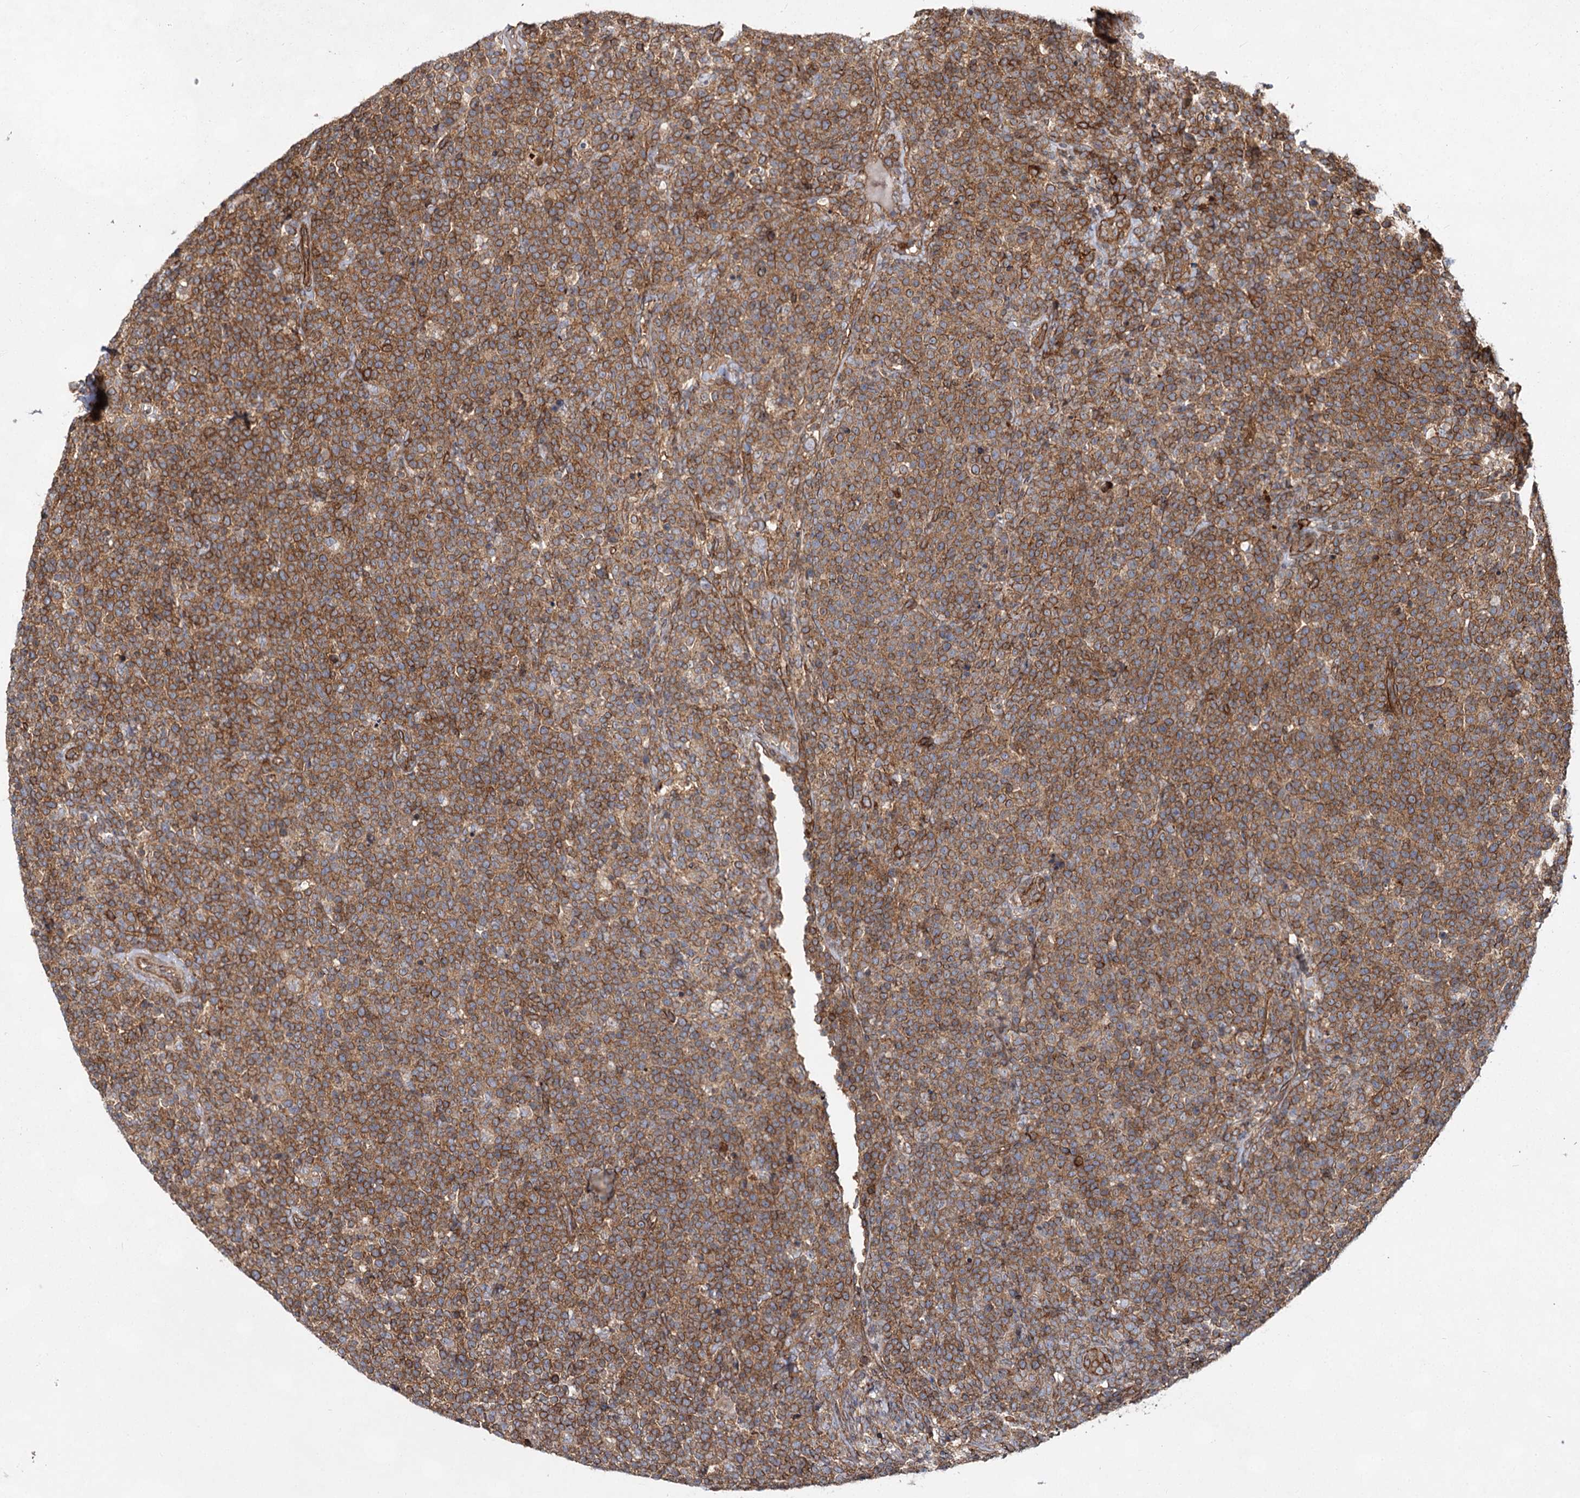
{"staining": {"intensity": "moderate", "quantity": ">75%", "location": "cytoplasmic/membranous"}, "tissue": "lymphoma", "cell_type": "Tumor cells", "image_type": "cancer", "snomed": [{"axis": "morphology", "description": "Malignant lymphoma, non-Hodgkin's type, High grade"}, {"axis": "topography", "description": "Lymph node"}], "caption": "IHC of human high-grade malignant lymphoma, non-Hodgkin's type exhibits medium levels of moderate cytoplasmic/membranous staining in about >75% of tumor cells.", "gene": "IQSEC1", "patient": {"sex": "male", "age": 61}}